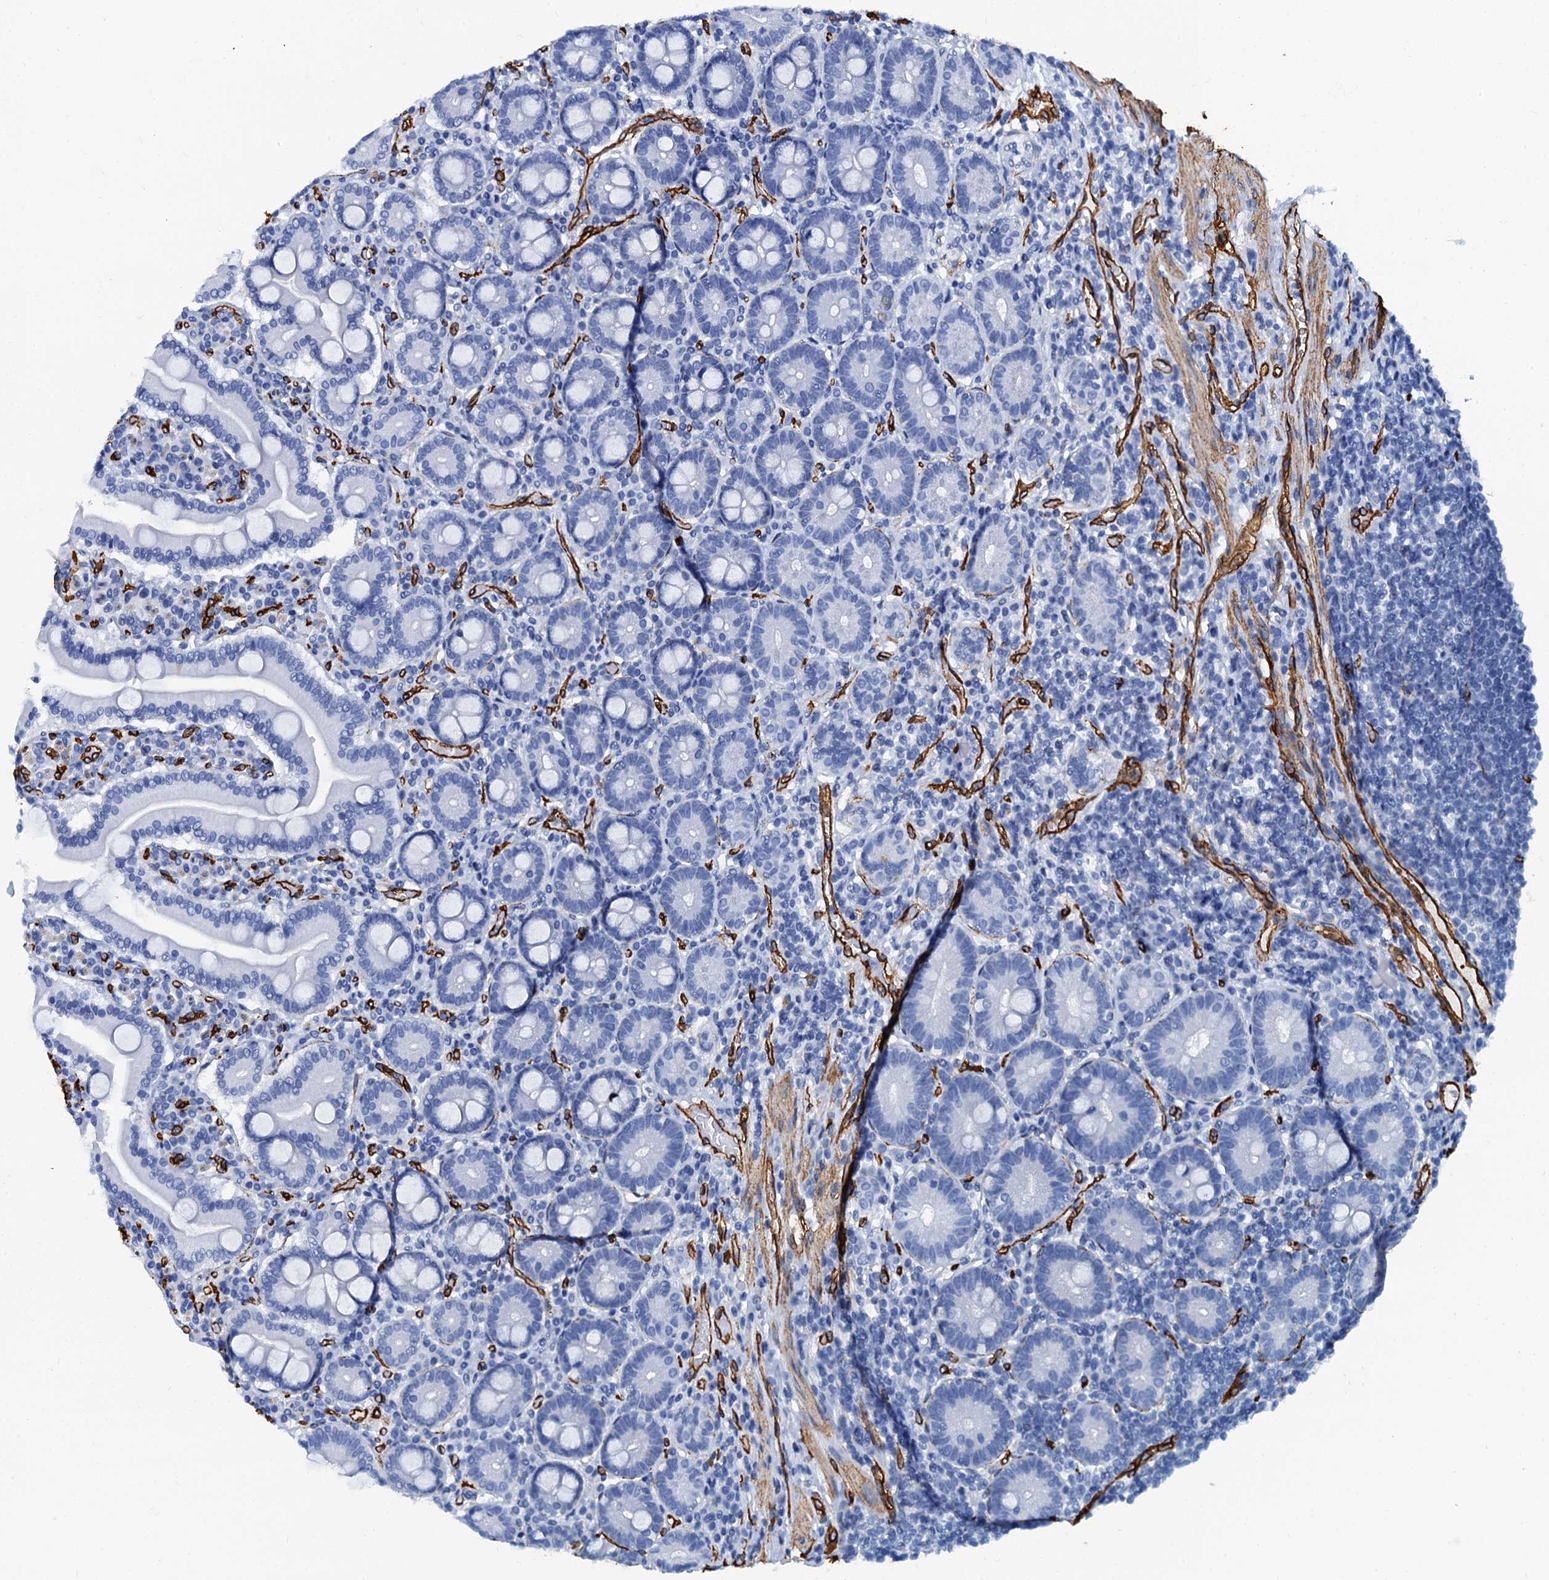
{"staining": {"intensity": "negative", "quantity": "none", "location": "none"}, "tissue": "duodenum", "cell_type": "Glandular cells", "image_type": "normal", "snomed": [{"axis": "morphology", "description": "Normal tissue, NOS"}, {"axis": "topography", "description": "Duodenum"}], "caption": "This is a histopathology image of IHC staining of unremarkable duodenum, which shows no staining in glandular cells. (DAB (3,3'-diaminobenzidine) immunohistochemistry visualized using brightfield microscopy, high magnification).", "gene": "CAVIN2", "patient": {"sex": "male", "age": 55}}